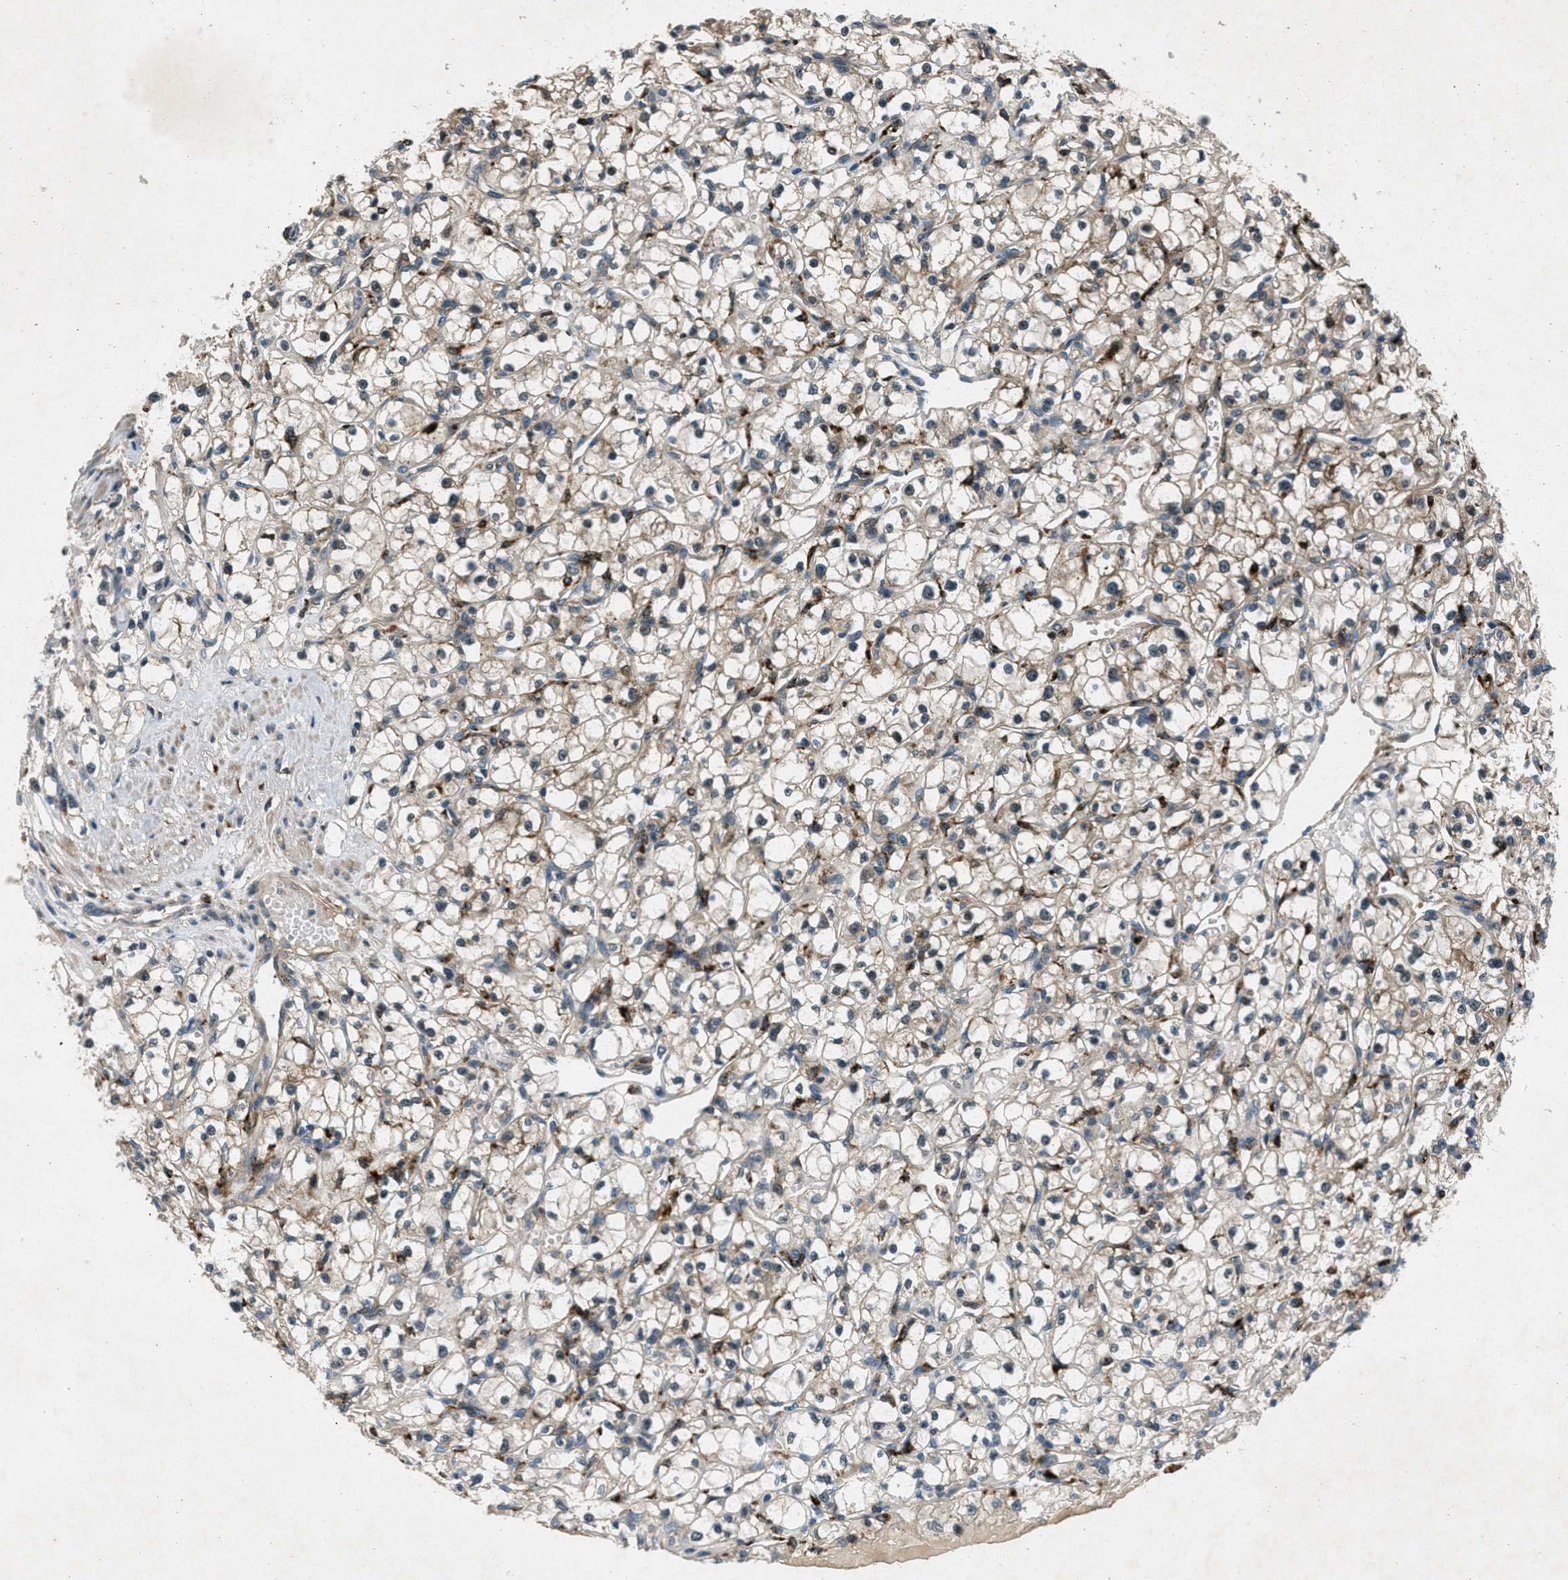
{"staining": {"intensity": "weak", "quantity": ">75%", "location": "cytoplasmic/membranous"}, "tissue": "renal cancer", "cell_type": "Tumor cells", "image_type": "cancer", "snomed": [{"axis": "morphology", "description": "Adenocarcinoma, NOS"}, {"axis": "topography", "description": "Kidney"}], "caption": "Protein expression analysis of renal cancer demonstrates weak cytoplasmic/membranous expression in approximately >75% of tumor cells. (DAB (3,3'-diaminobenzidine) IHC with brightfield microscopy, high magnification).", "gene": "EPSTI1", "patient": {"sex": "male", "age": 56}}